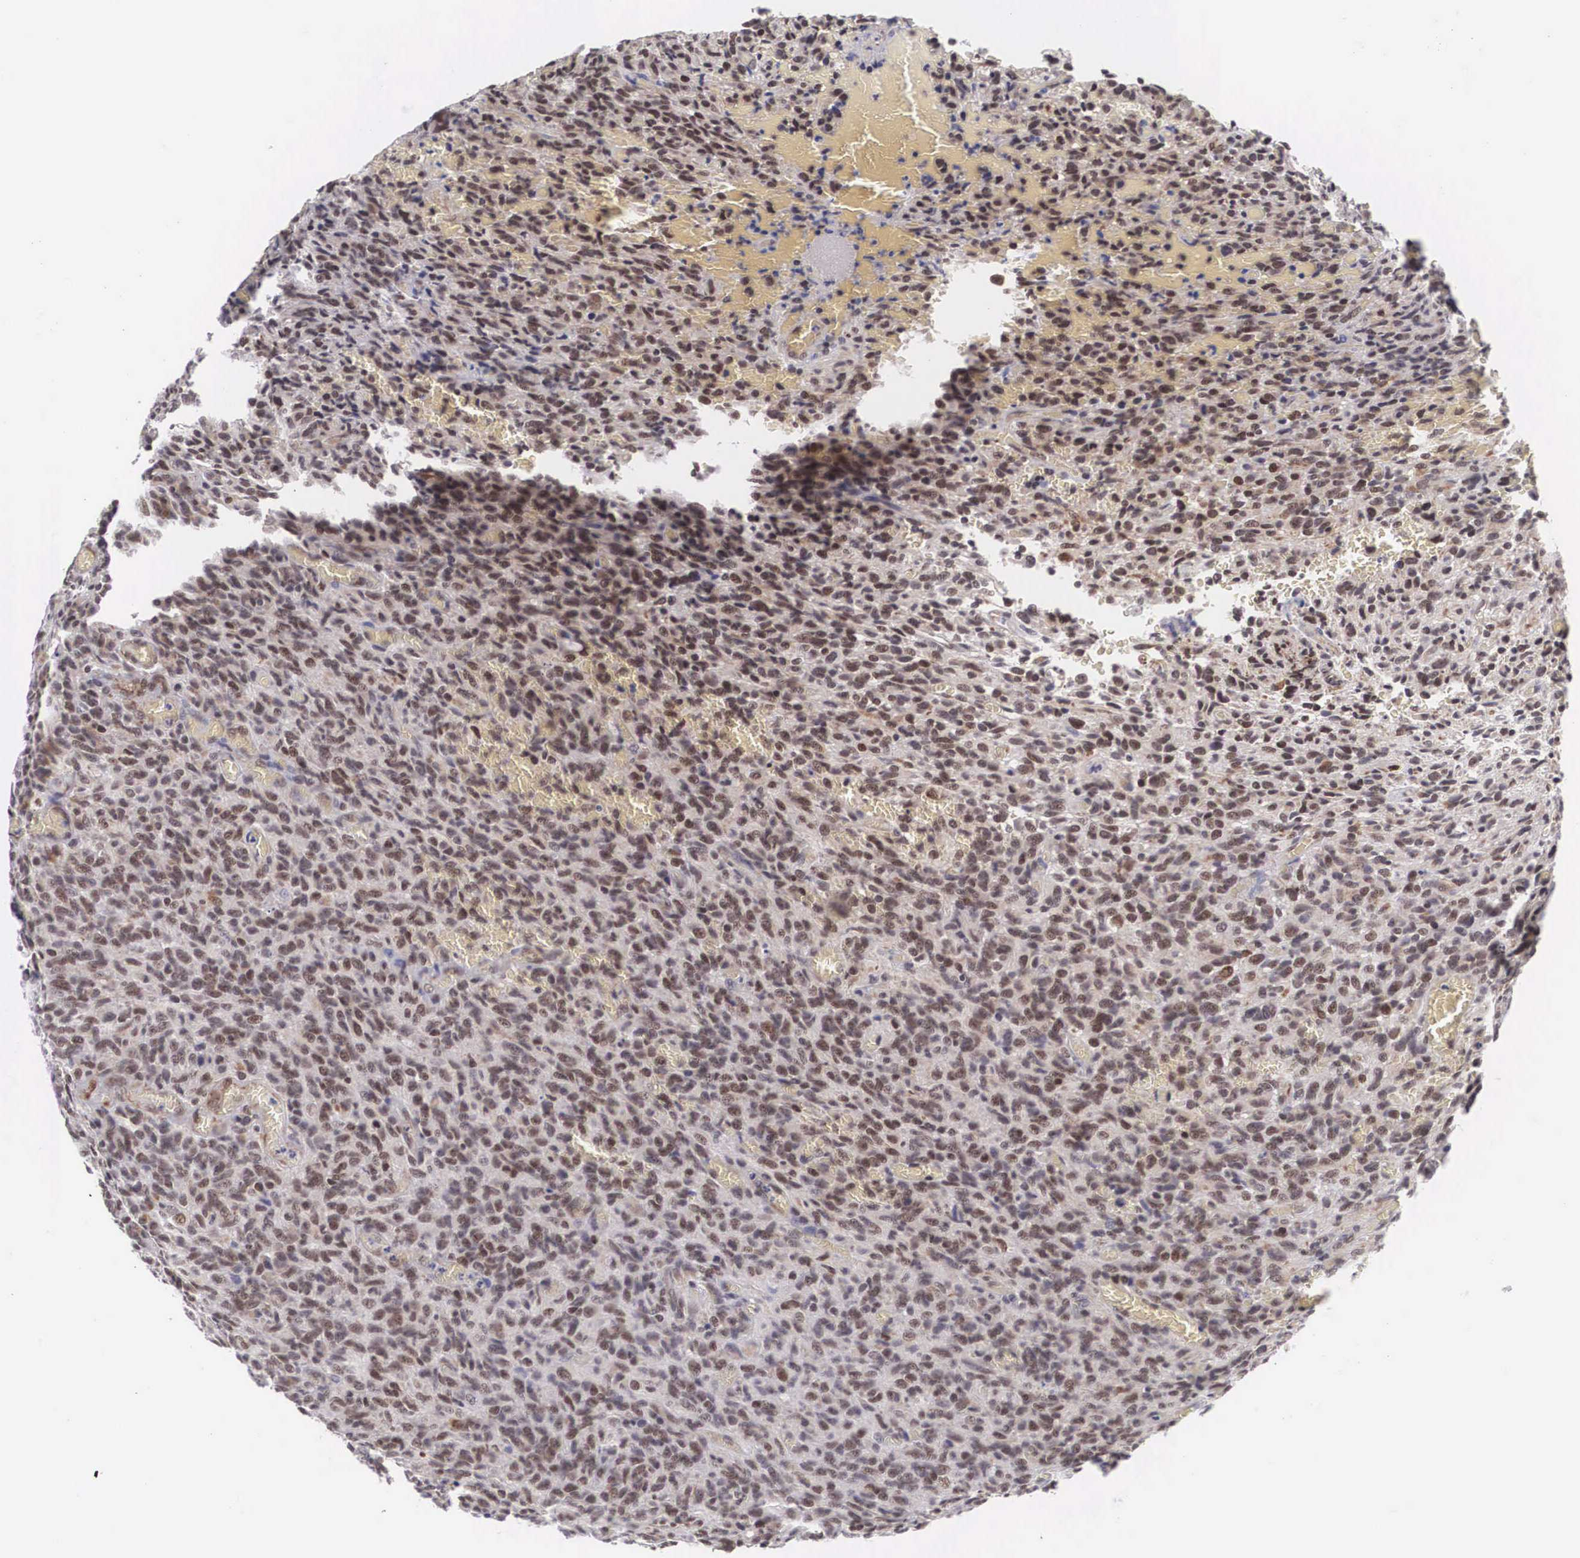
{"staining": {"intensity": "negative", "quantity": "none", "location": "none"}, "tissue": "glioma", "cell_type": "Tumor cells", "image_type": "cancer", "snomed": [{"axis": "morphology", "description": "Glioma, malignant, High grade"}, {"axis": "topography", "description": "Brain"}], "caption": "There is no significant expression in tumor cells of glioma.", "gene": "MORC2", "patient": {"sex": "male", "age": 56}}